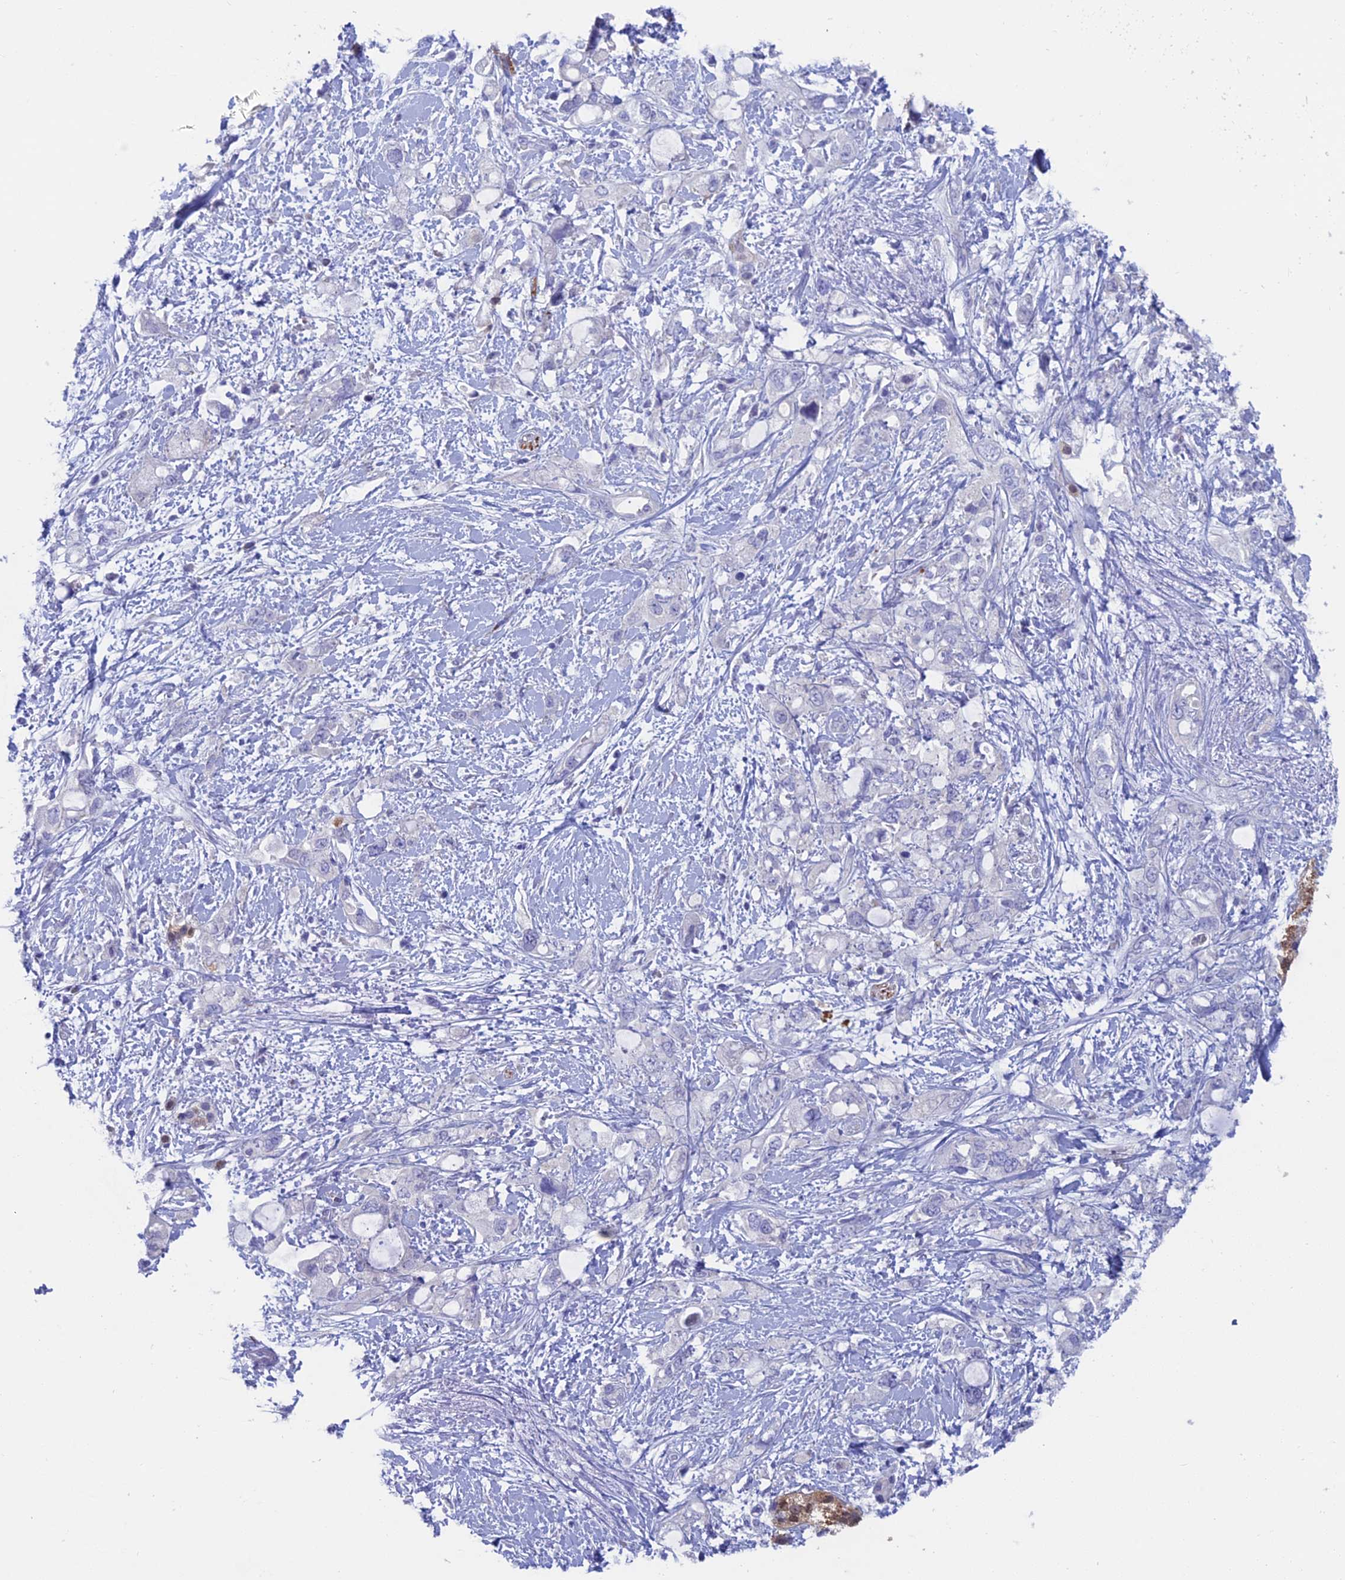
{"staining": {"intensity": "negative", "quantity": "none", "location": "none"}, "tissue": "pancreatic cancer", "cell_type": "Tumor cells", "image_type": "cancer", "snomed": [{"axis": "morphology", "description": "Adenocarcinoma, NOS"}, {"axis": "topography", "description": "Pancreas"}], "caption": "Adenocarcinoma (pancreatic) was stained to show a protein in brown. There is no significant staining in tumor cells.", "gene": "XPO7", "patient": {"sex": "female", "age": 56}}